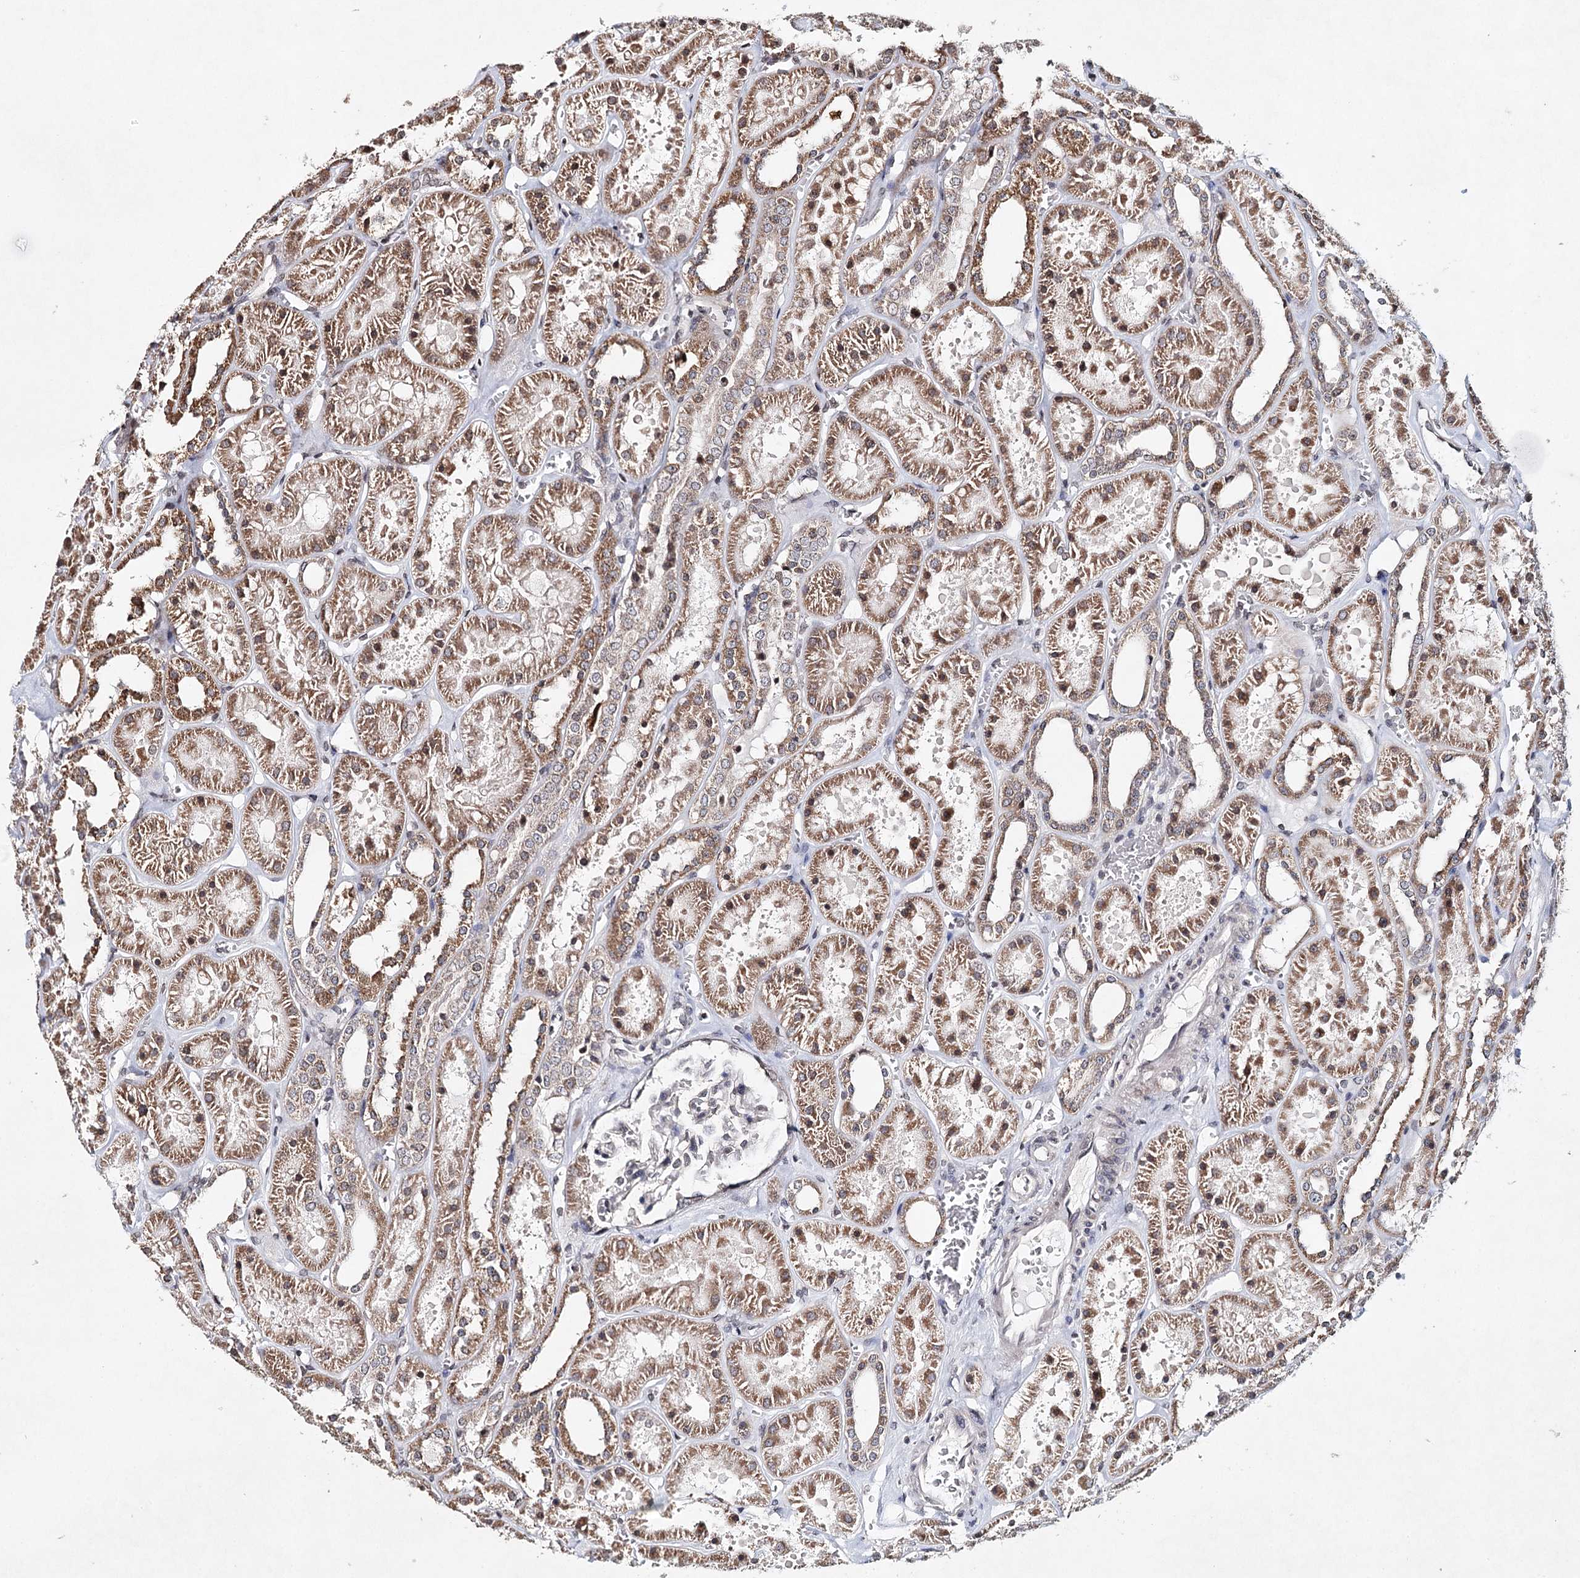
{"staining": {"intensity": "negative", "quantity": "none", "location": "none"}, "tissue": "kidney", "cell_type": "Cells in glomeruli", "image_type": "normal", "snomed": [{"axis": "morphology", "description": "Normal tissue, NOS"}, {"axis": "topography", "description": "Kidney"}], "caption": "This histopathology image is of normal kidney stained with IHC to label a protein in brown with the nuclei are counter-stained blue. There is no staining in cells in glomeruli.", "gene": "ICOS", "patient": {"sex": "female", "age": 41}}